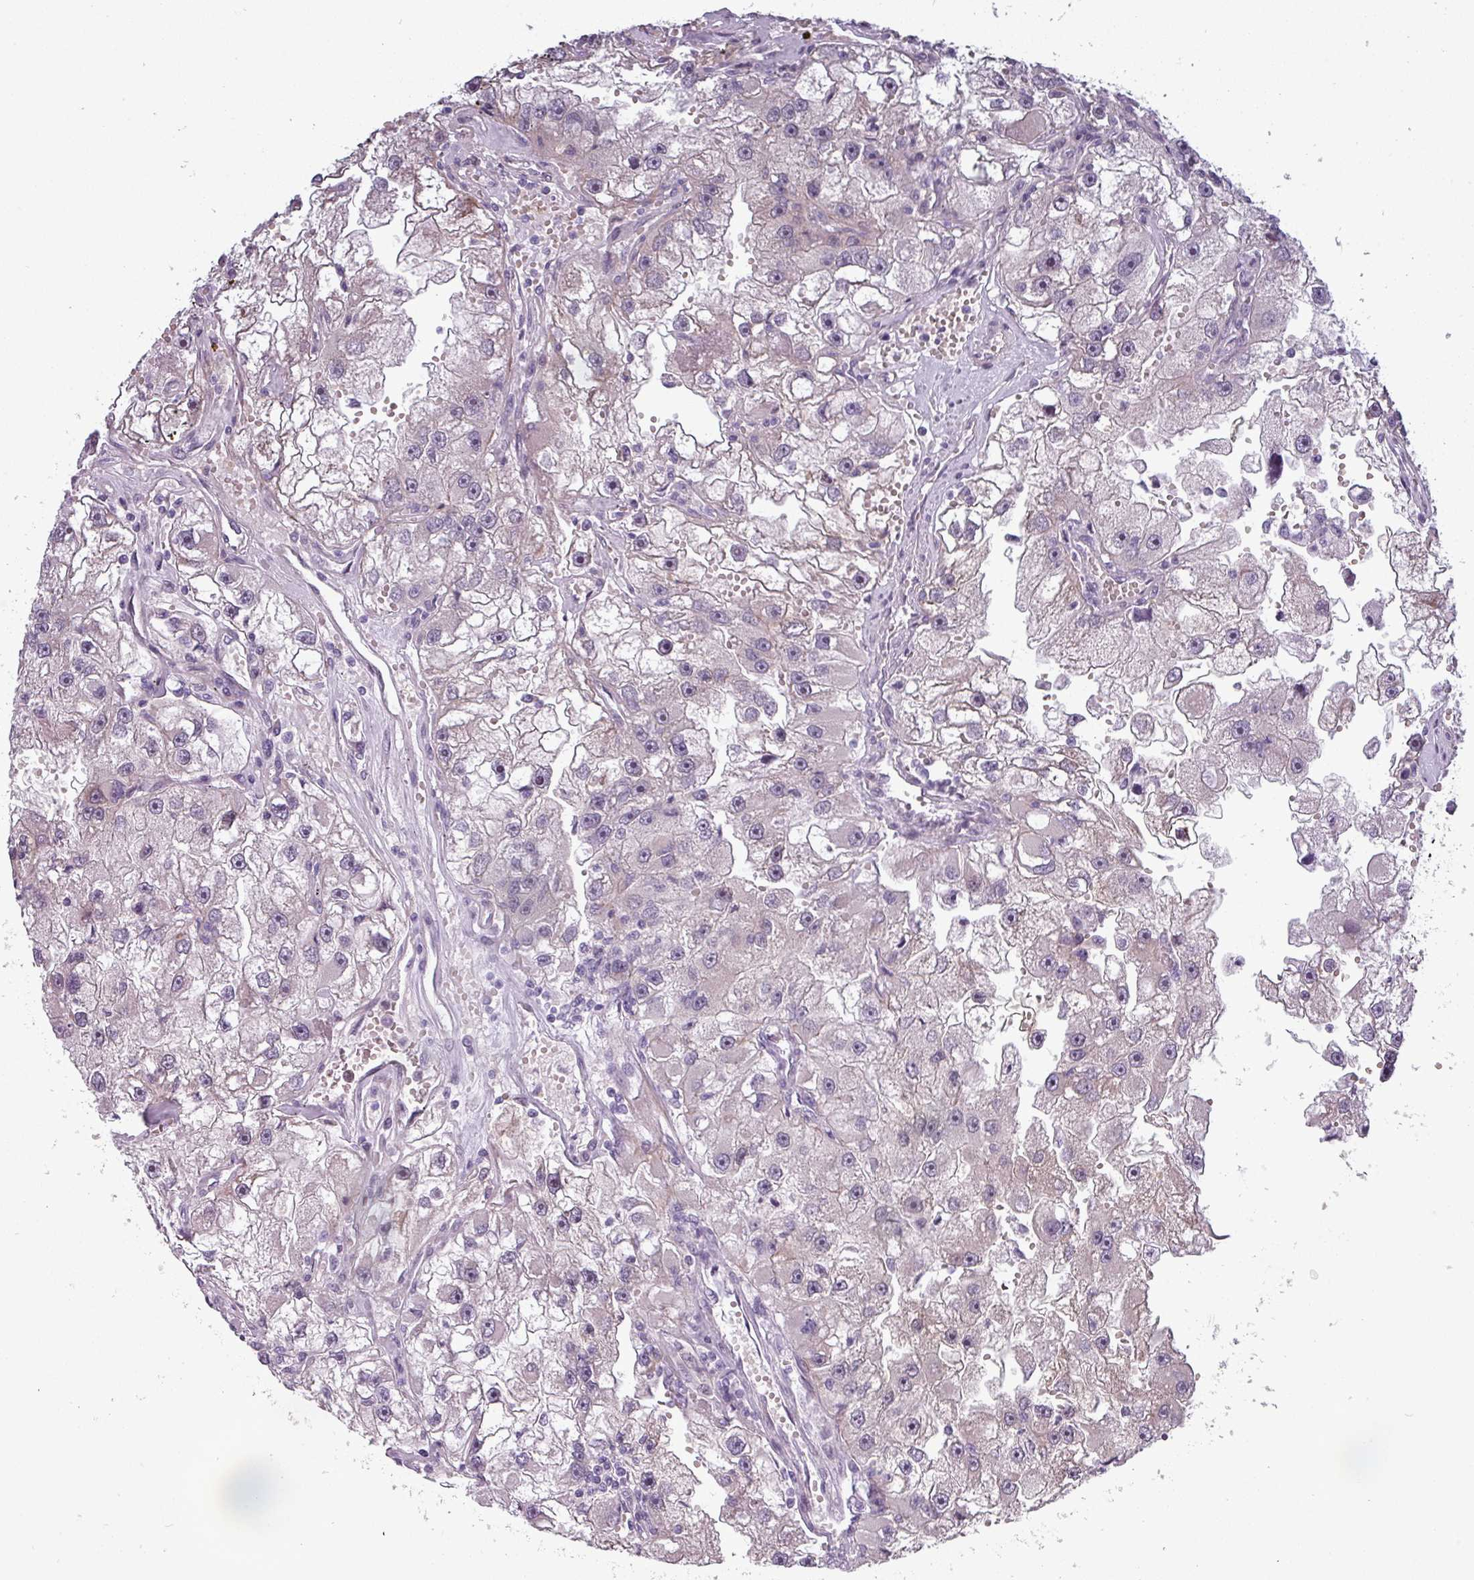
{"staining": {"intensity": "weak", "quantity": "<25%", "location": "cytoplasmic/membranous"}, "tissue": "renal cancer", "cell_type": "Tumor cells", "image_type": "cancer", "snomed": [{"axis": "morphology", "description": "Adenocarcinoma, NOS"}, {"axis": "topography", "description": "Kidney"}], "caption": "There is no significant positivity in tumor cells of renal cancer.", "gene": "PRAMEF12", "patient": {"sex": "male", "age": 63}}